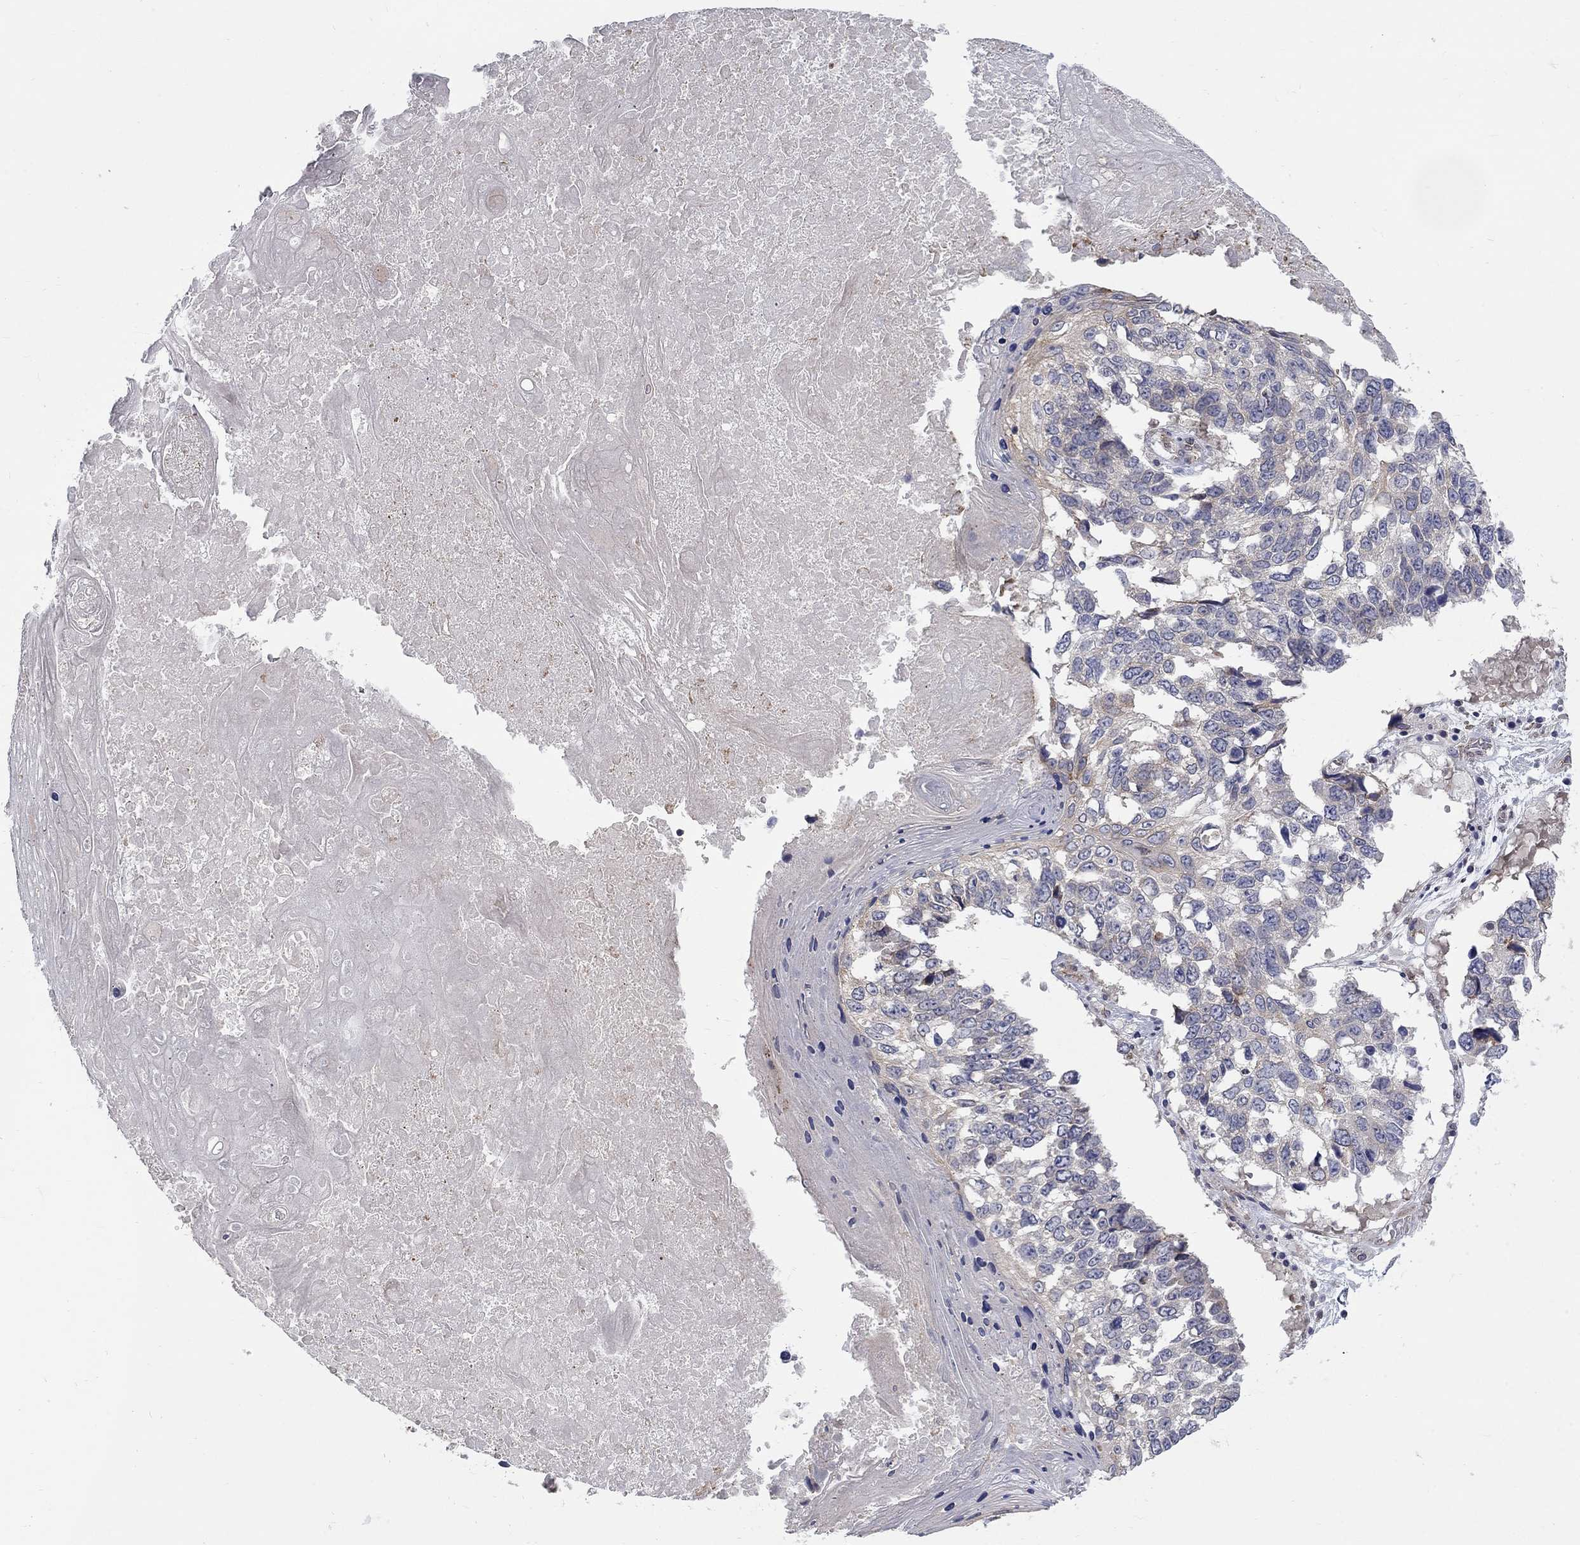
{"staining": {"intensity": "weak", "quantity": "<25%", "location": "cytoplasmic/membranous"}, "tissue": "lung cancer", "cell_type": "Tumor cells", "image_type": "cancer", "snomed": [{"axis": "morphology", "description": "Squamous cell carcinoma, NOS"}, {"axis": "topography", "description": "Lung"}], "caption": "Tumor cells show no significant positivity in lung cancer (squamous cell carcinoma).", "gene": "PANK3", "patient": {"sex": "male", "age": 82}}